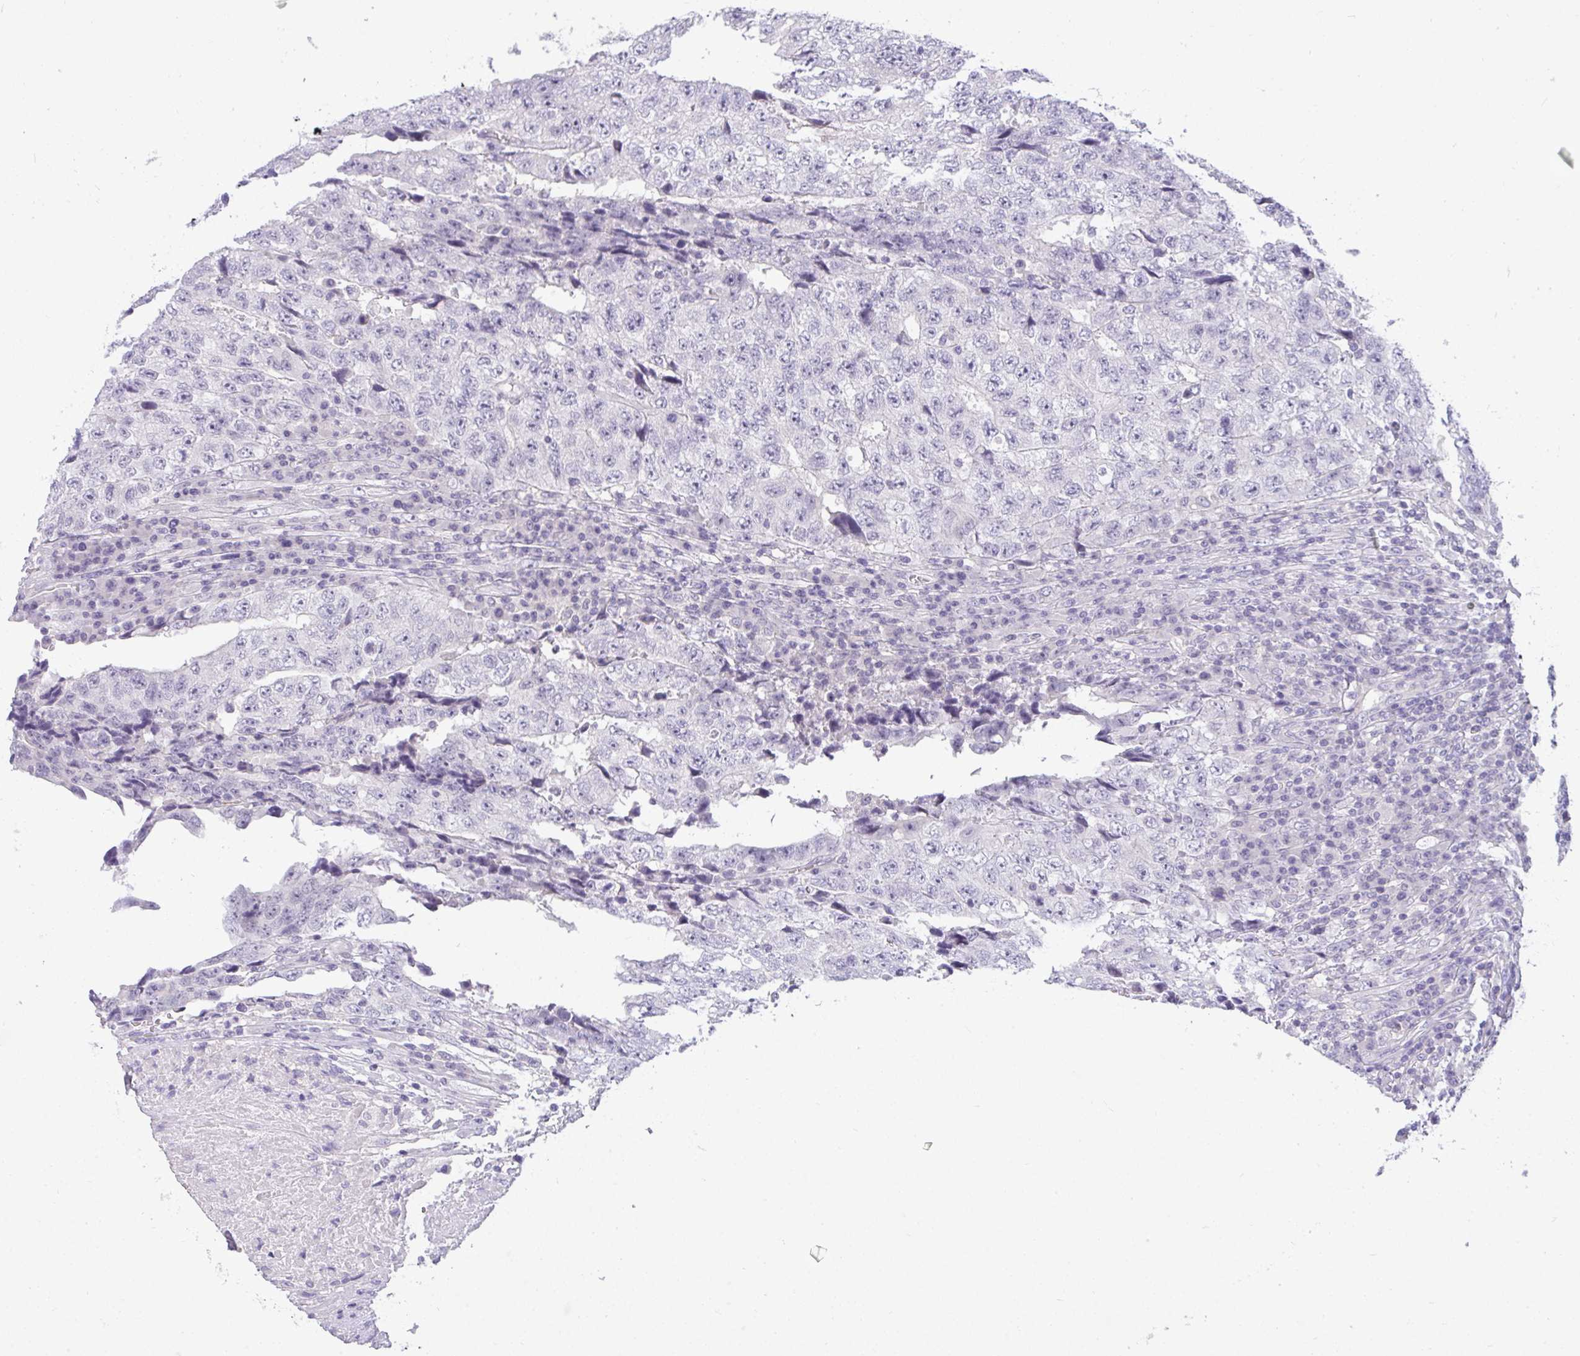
{"staining": {"intensity": "negative", "quantity": "none", "location": "none"}, "tissue": "testis cancer", "cell_type": "Tumor cells", "image_type": "cancer", "snomed": [{"axis": "morphology", "description": "Necrosis, NOS"}, {"axis": "morphology", "description": "Carcinoma, Embryonal, NOS"}, {"axis": "topography", "description": "Testis"}], "caption": "Tumor cells are negative for protein expression in human testis embryonal carcinoma.", "gene": "TMEM82", "patient": {"sex": "male", "age": 19}}